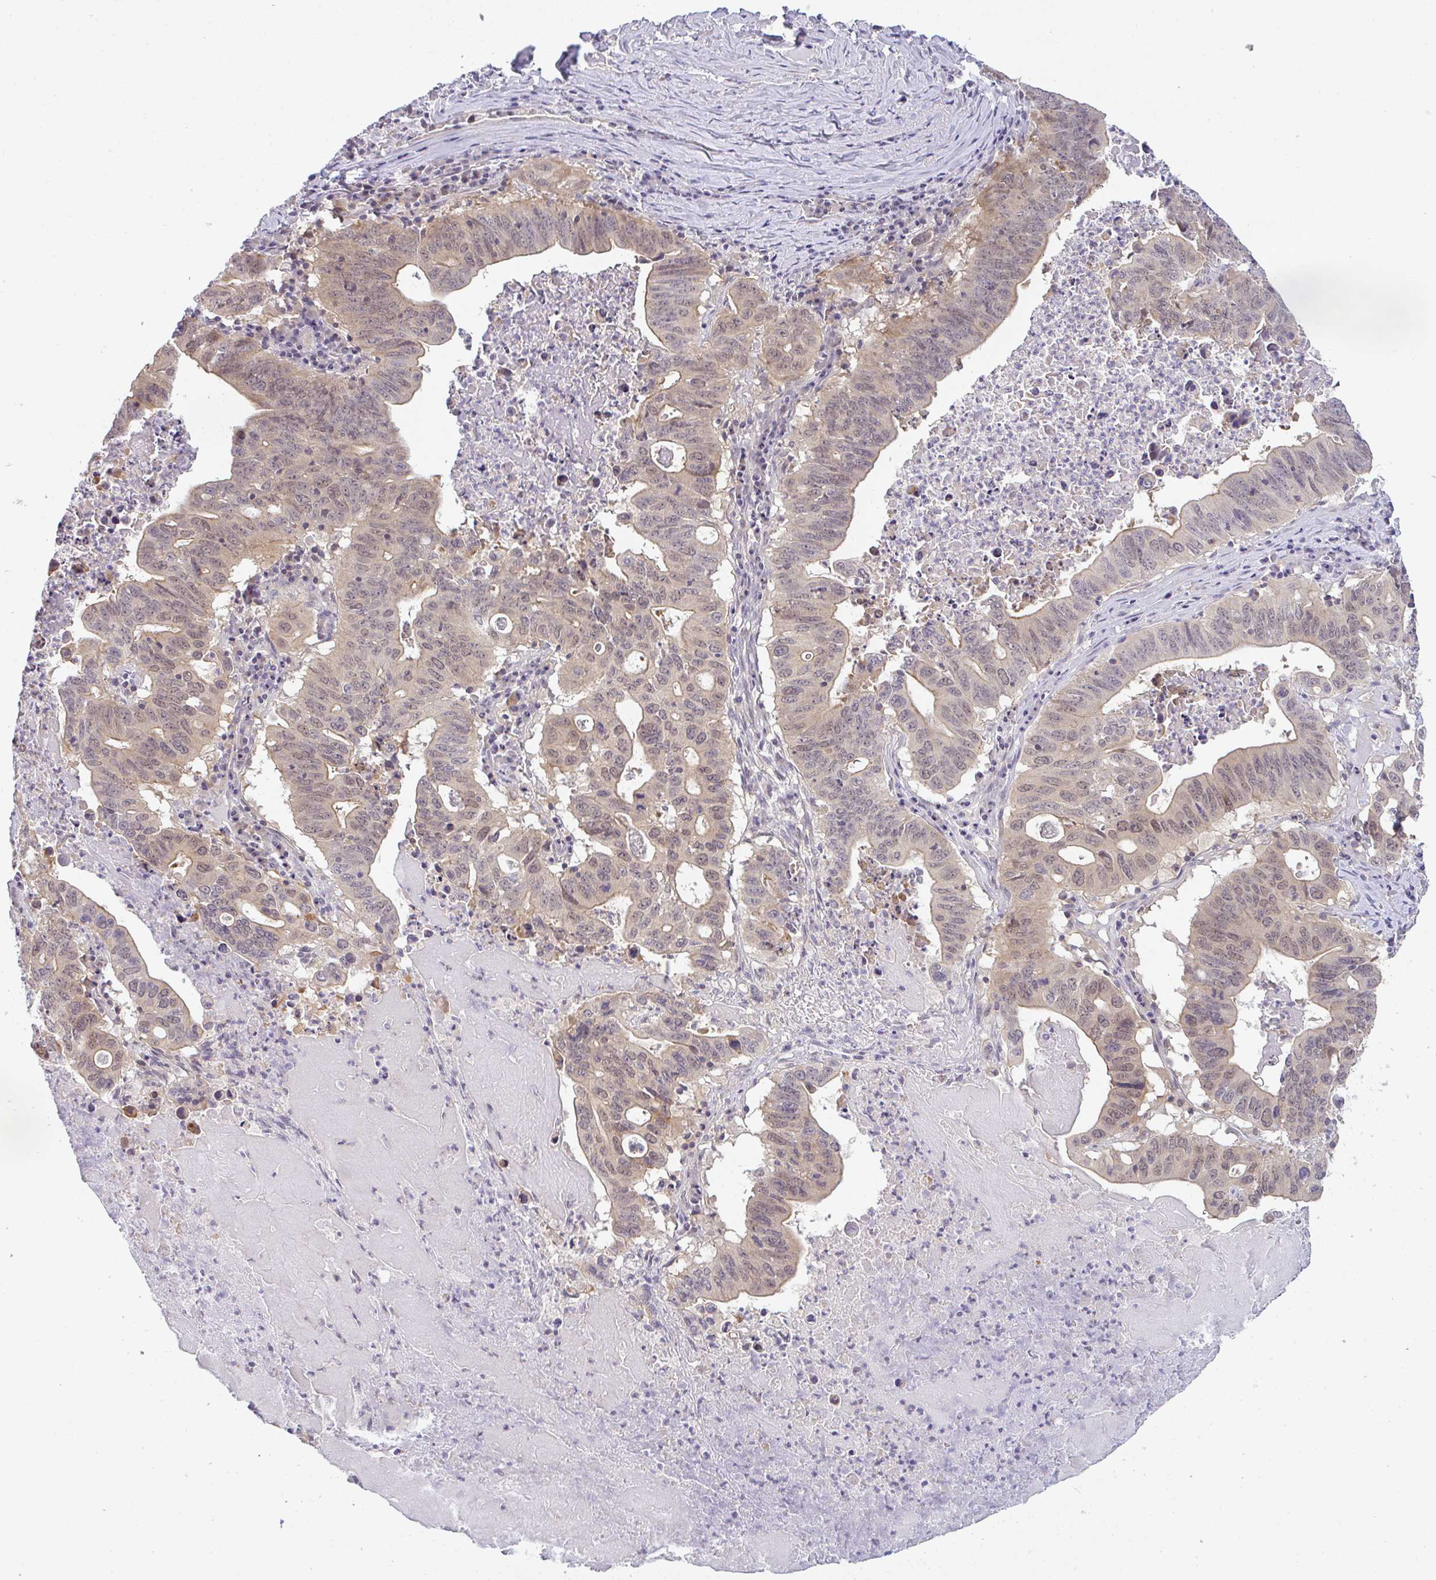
{"staining": {"intensity": "weak", "quantity": "25%-75%", "location": "cytoplasmic/membranous"}, "tissue": "lung cancer", "cell_type": "Tumor cells", "image_type": "cancer", "snomed": [{"axis": "morphology", "description": "Adenocarcinoma, NOS"}, {"axis": "topography", "description": "Lung"}], "caption": "Brown immunohistochemical staining in lung cancer displays weak cytoplasmic/membranous staining in about 25%-75% of tumor cells. (DAB (3,3'-diaminobenzidine) = brown stain, brightfield microscopy at high magnification).", "gene": "CSE1L", "patient": {"sex": "female", "age": 60}}